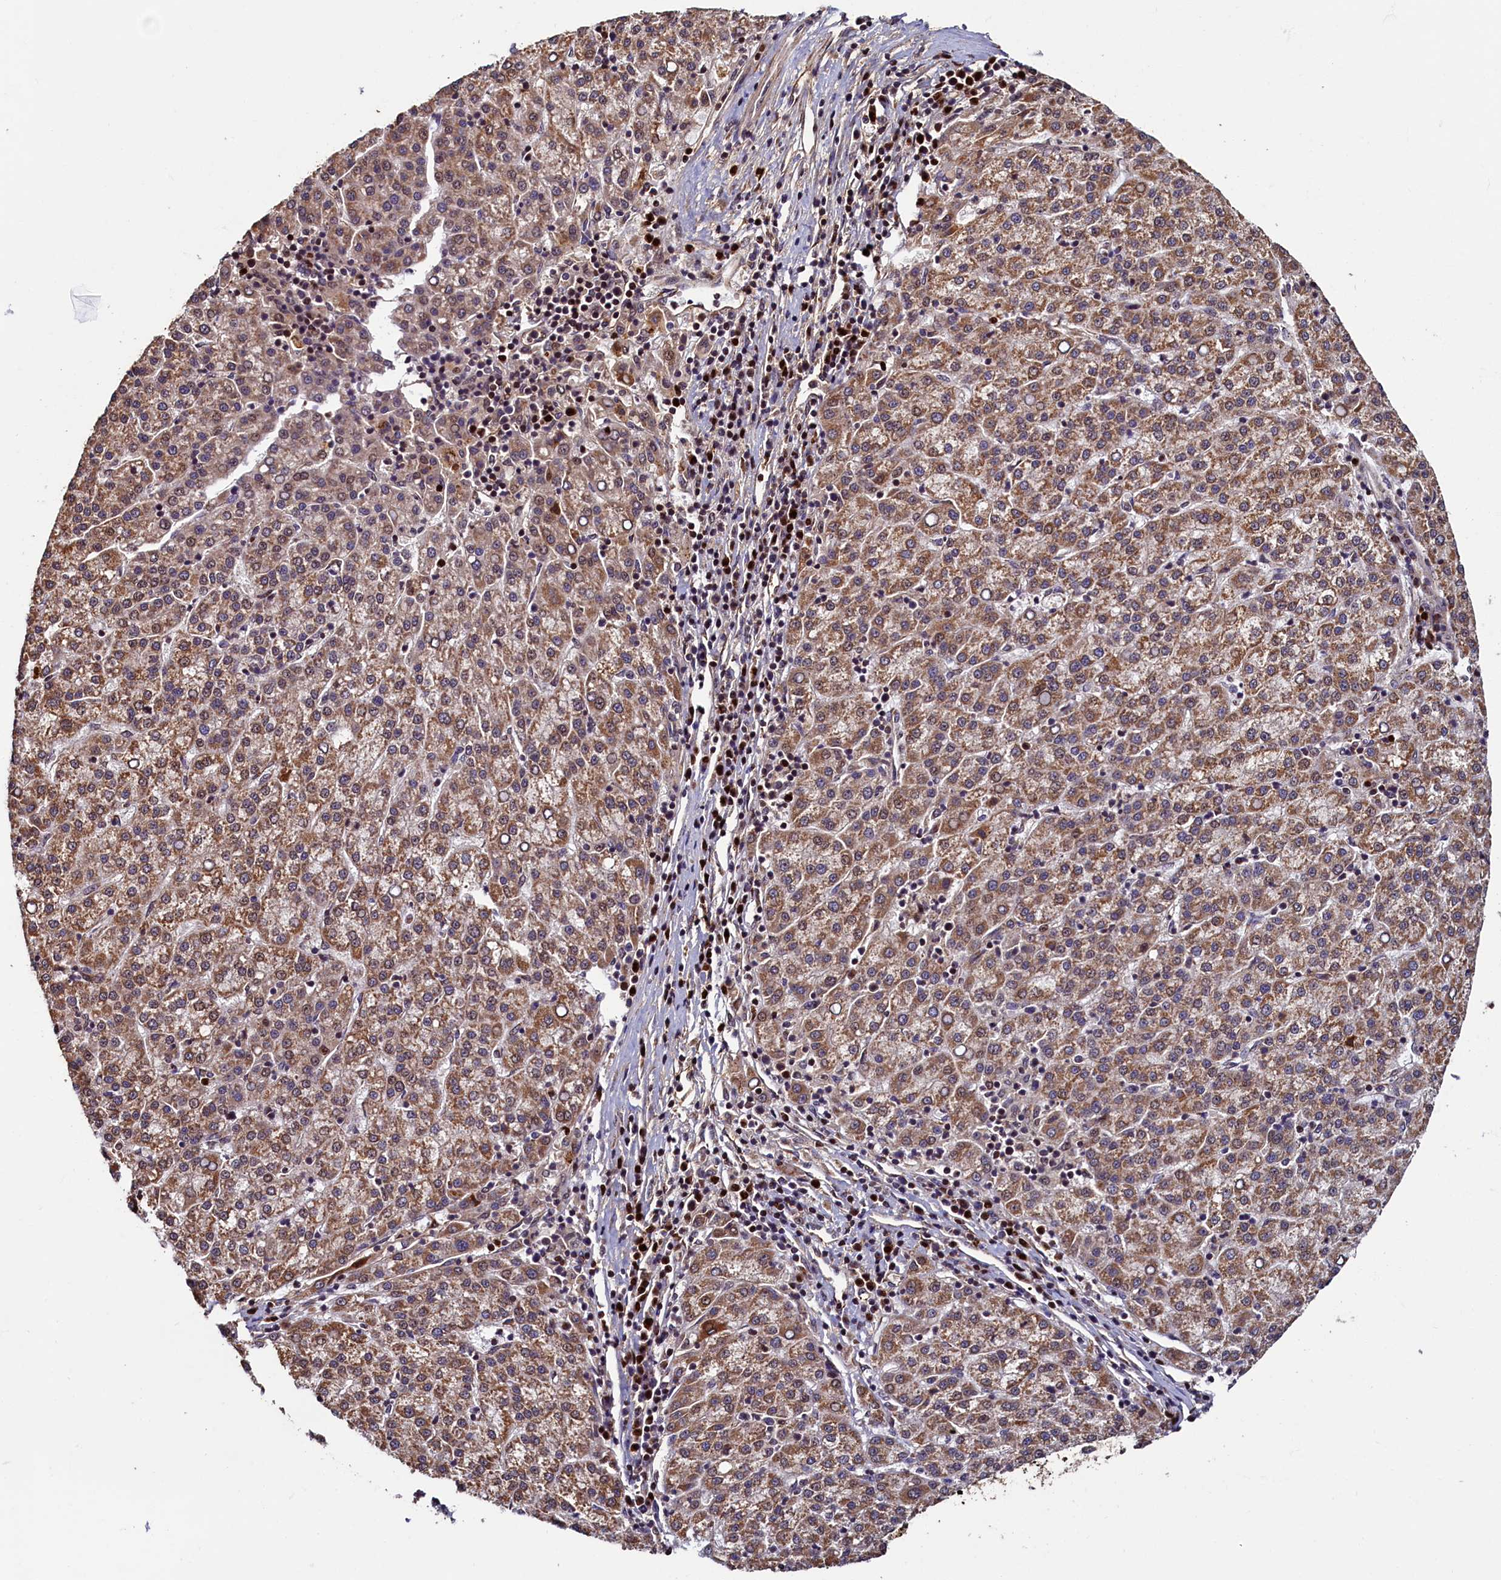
{"staining": {"intensity": "moderate", "quantity": ">75%", "location": "cytoplasmic/membranous"}, "tissue": "liver cancer", "cell_type": "Tumor cells", "image_type": "cancer", "snomed": [{"axis": "morphology", "description": "Carcinoma, Hepatocellular, NOS"}, {"axis": "topography", "description": "Liver"}], "caption": "Tumor cells display medium levels of moderate cytoplasmic/membranous expression in about >75% of cells in human liver cancer. (DAB (3,3'-diaminobenzidine) IHC, brown staining for protein, blue staining for nuclei).", "gene": "NCKAP5L", "patient": {"sex": "female", "age": 58}}